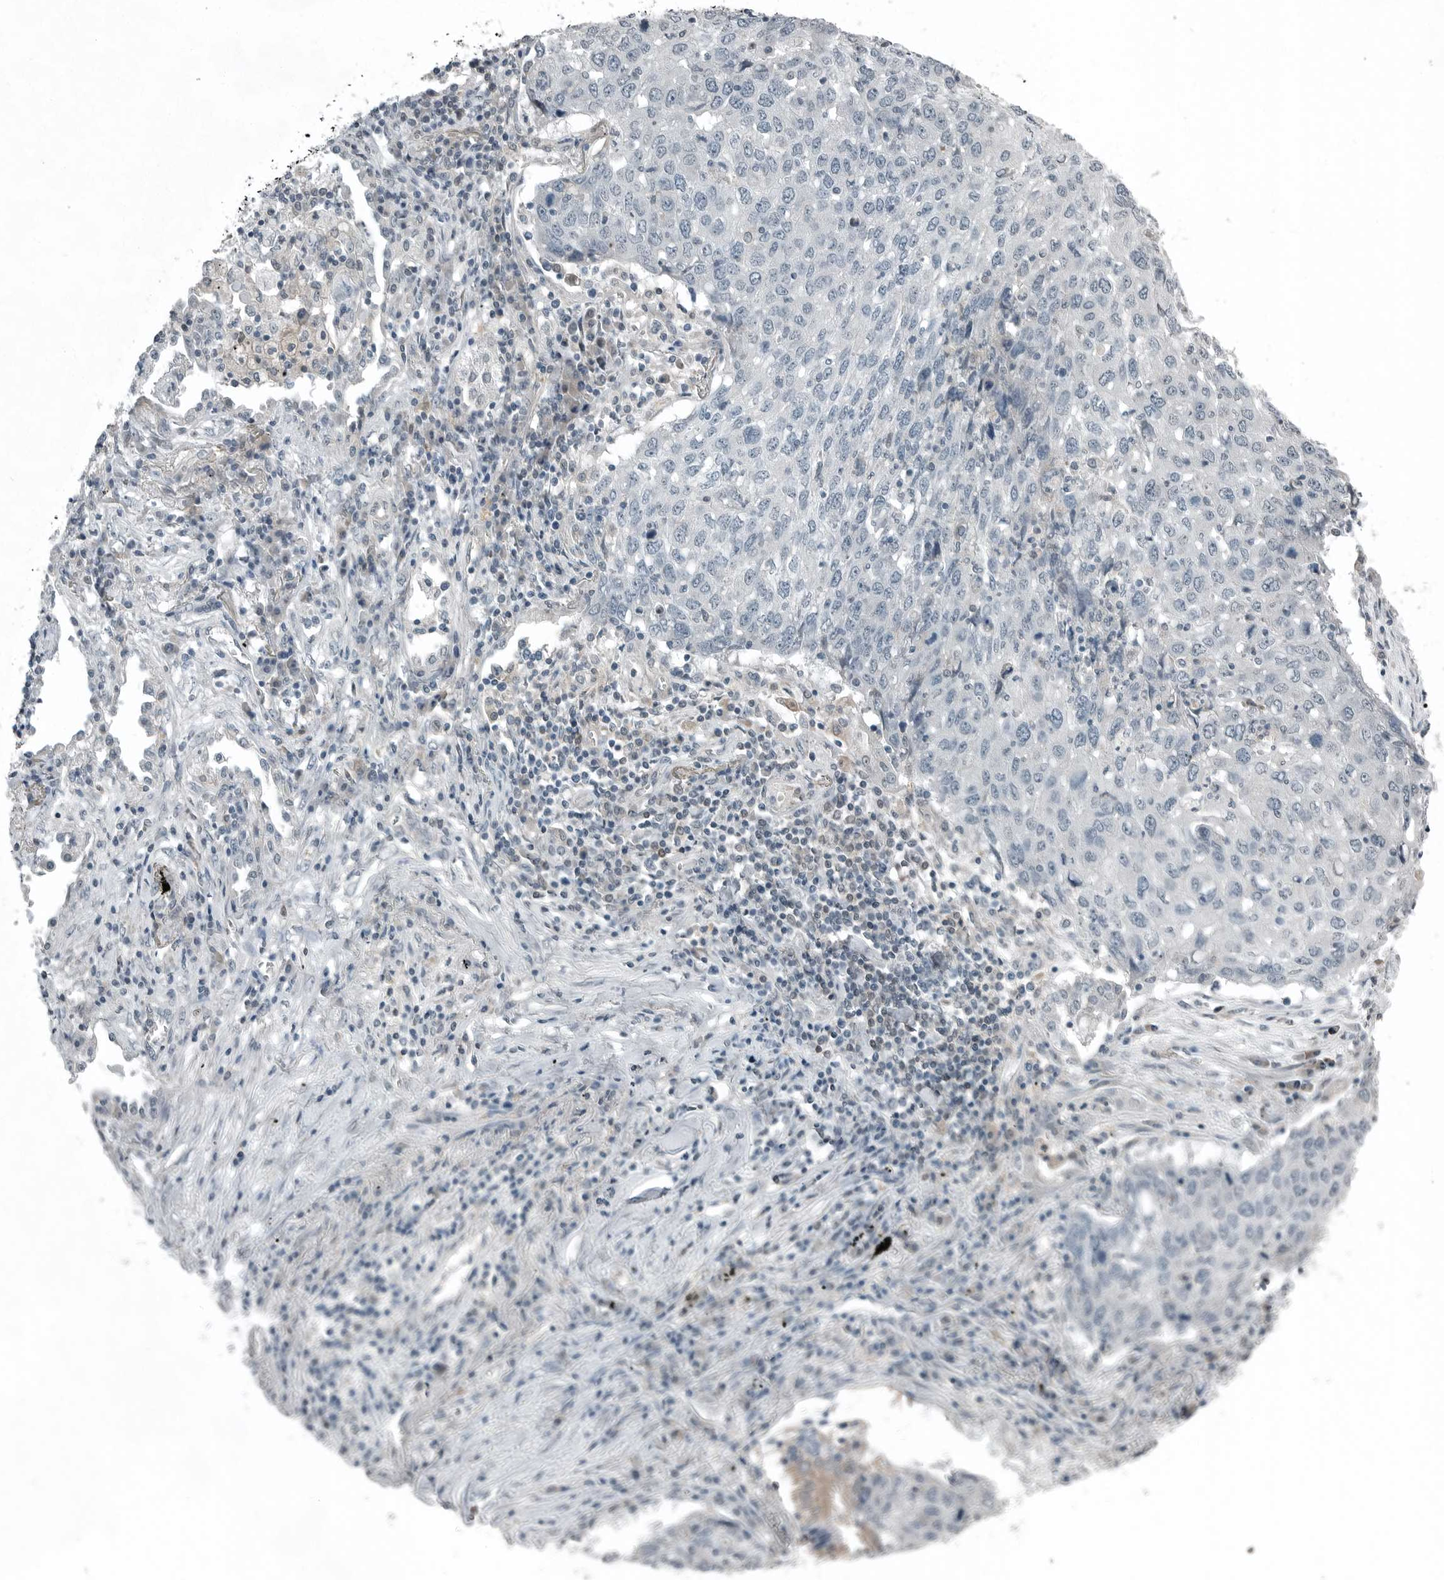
{"staining": {"intensity": "negative", "quantity": "none", "location": "none"}, "tissue": "lung cancer", "cell_type": "Tumor cells", "image_type": "cancer", "snomed": [{"axis": "morphology", "description": "Squamous cell carcinoma, NOS"}, {"axis": "topography", "description": "Lung"}], "caption": "This is an immunohistochemistry (IHC) histopathology image of human lung cancer. There is no expression in tumor cells.", "gene": "KYAT1", "patient": {"sex": "female", "age": 63}}